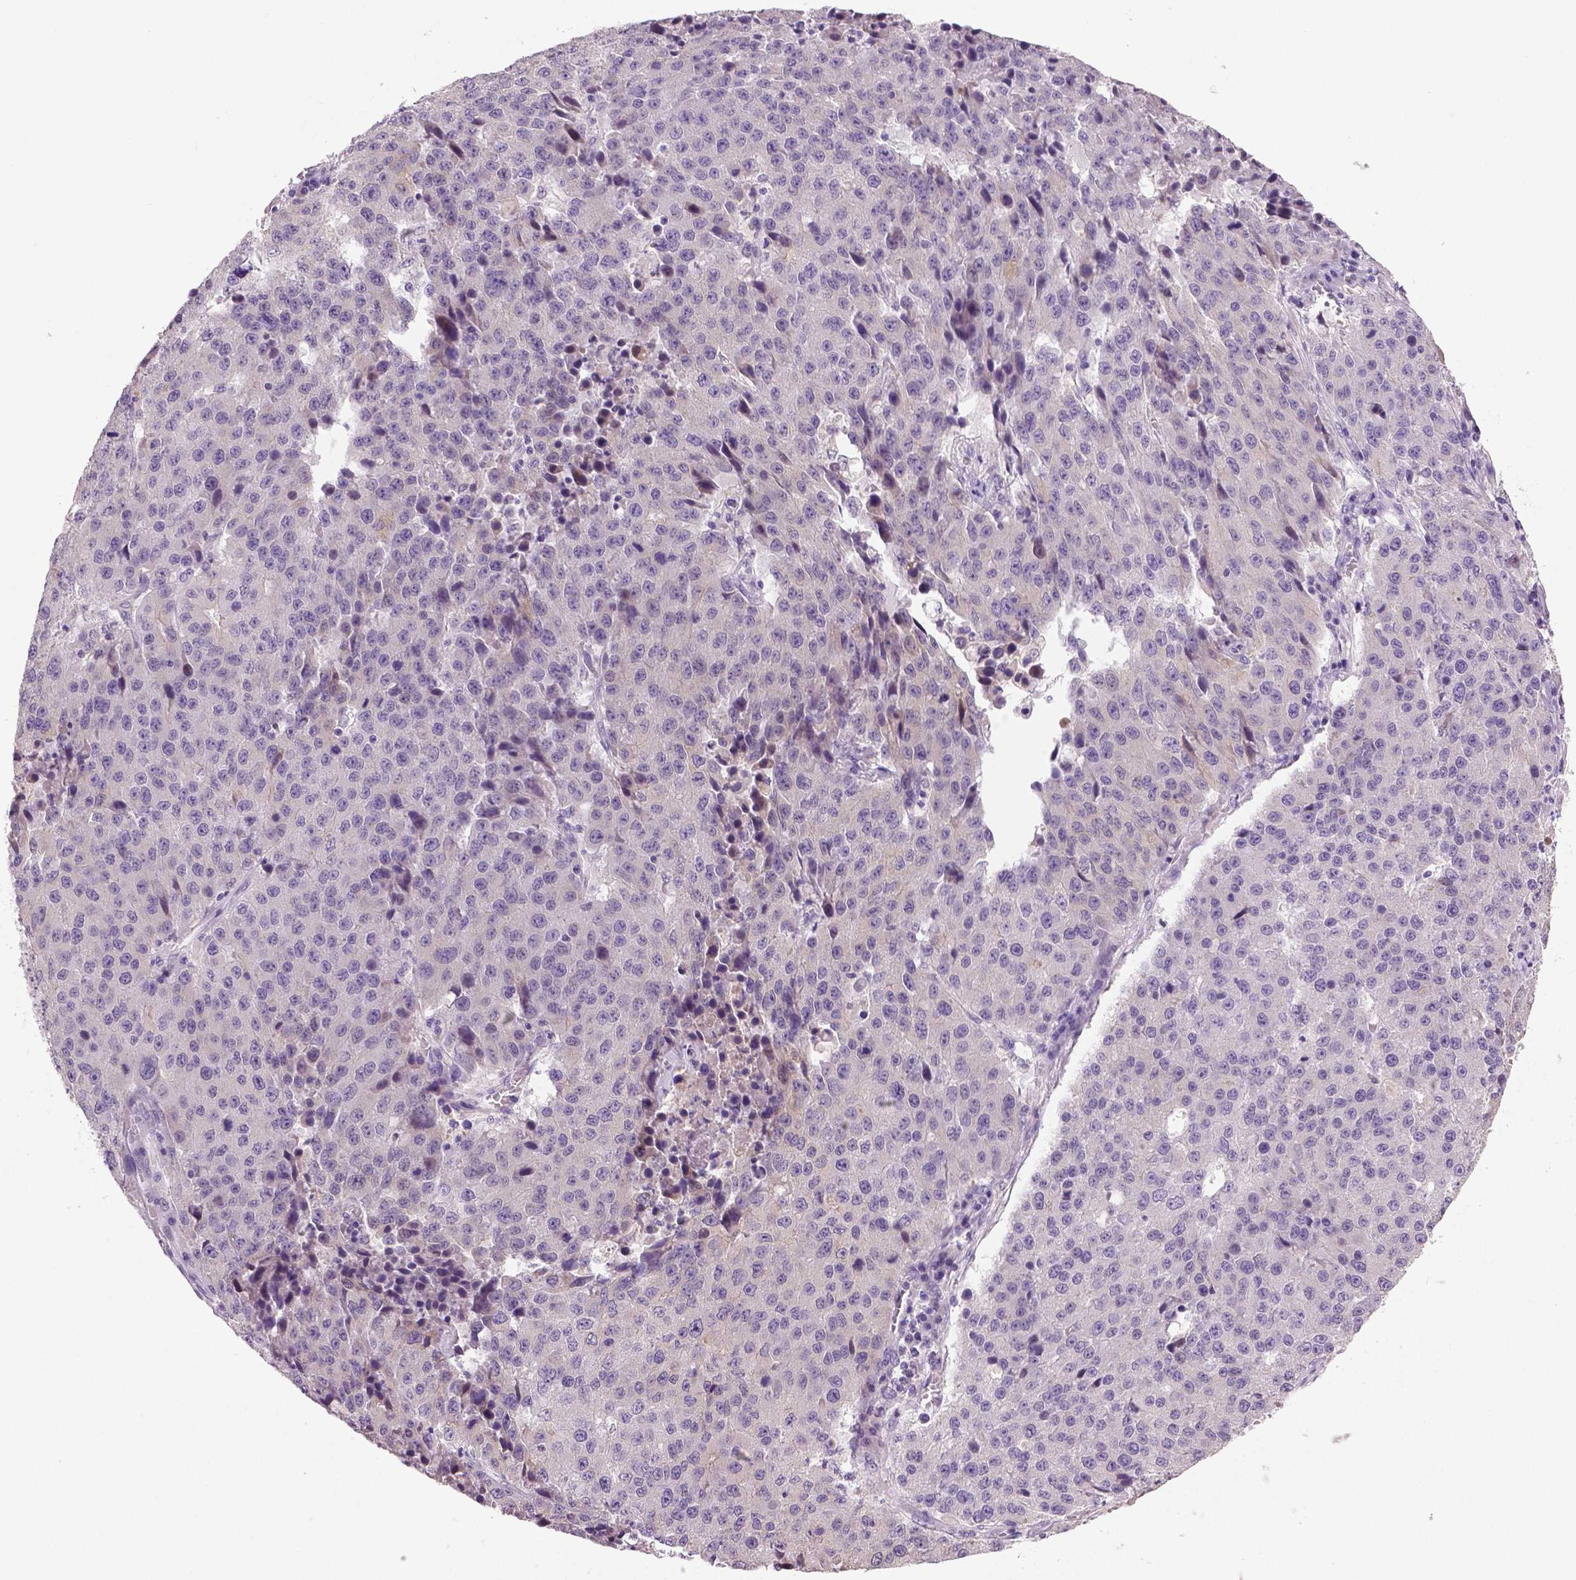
{"staining": {"intensity": "negative", "quantity": "none", "location": "none"}, "tissue": "stomach cancer", "cell_type": "Tumor cells", "image_type": "cancer", "snomed": [{"axis": "morphology", "description": "Adenocarcinoma, NOS"}, {"axis": "topography", "description": "Stomach"}], "caption": "This is an IHC micrograph of stomach cancer (adenocarcinoma). There is no staining in tumor cells.", "gene": "DNAH12", "patient": {"sex": "male", "age": 71}}